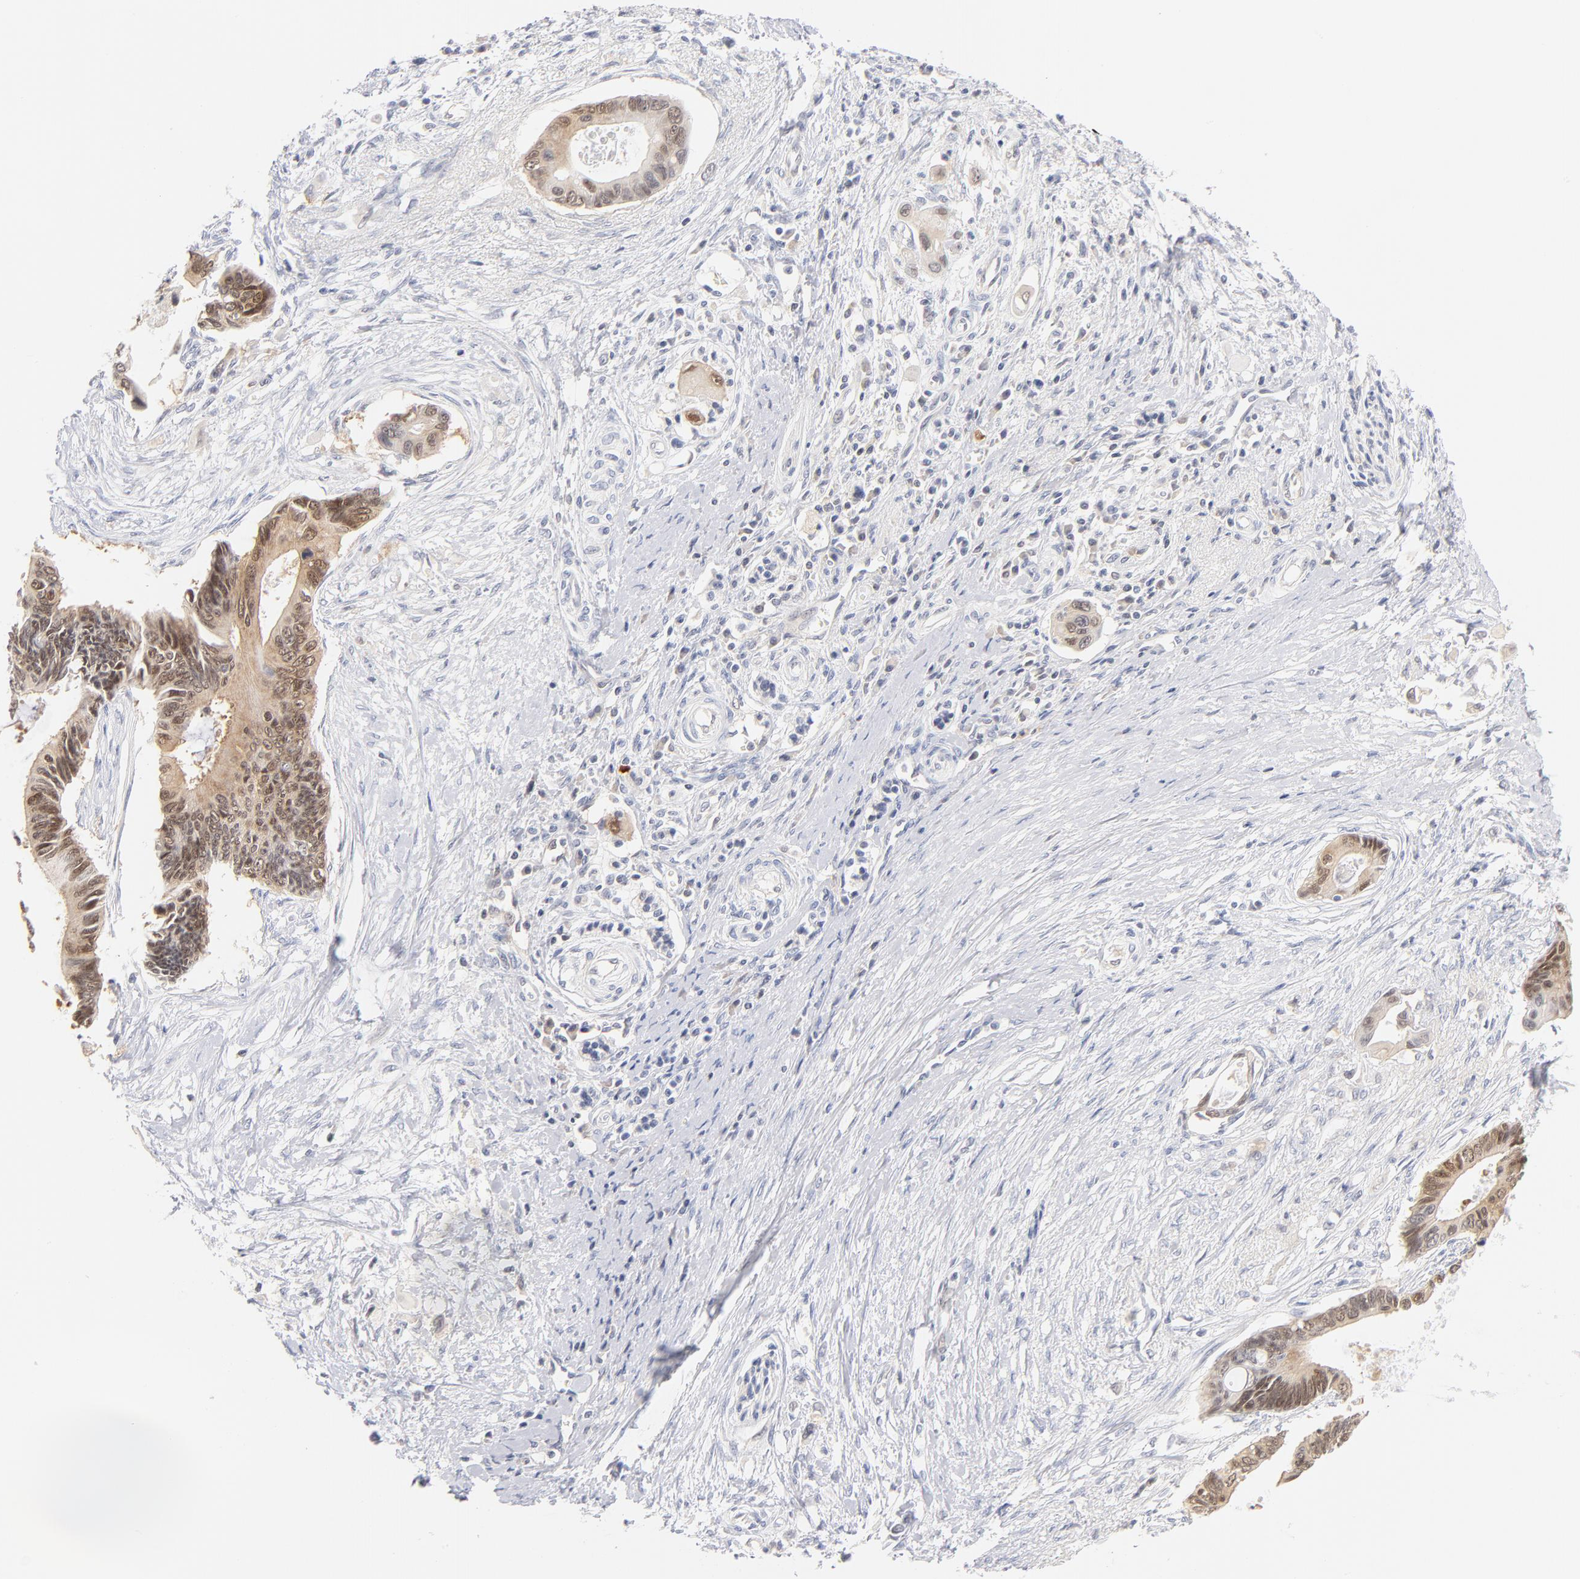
{"staining": {"intensity": "weak", "quantity": ">75%", "location": "cytoplasmic/membranous,nuclear"}, "tissue": "pancreatic cancer", "cell_type": "Tumor cells", "image_type": "cancer", "snomed": [{"axis": "morphology", "description": "Adenocarcinoma, NOS"}, {"axis": "topography", "description": "Pancreas"}], "caption": "IHC image of neoplastic tissue: human pancreatic cancer stained using IHC displays low levels of weak protein expression localized specifically in the cytoplasmic/membranous and nuclear of tumor cells, appearing as a cytoplasmic/membranous and nuclear brown color.", "gene": "CASP6", "patient": {"sex": "female", "age": 70}}